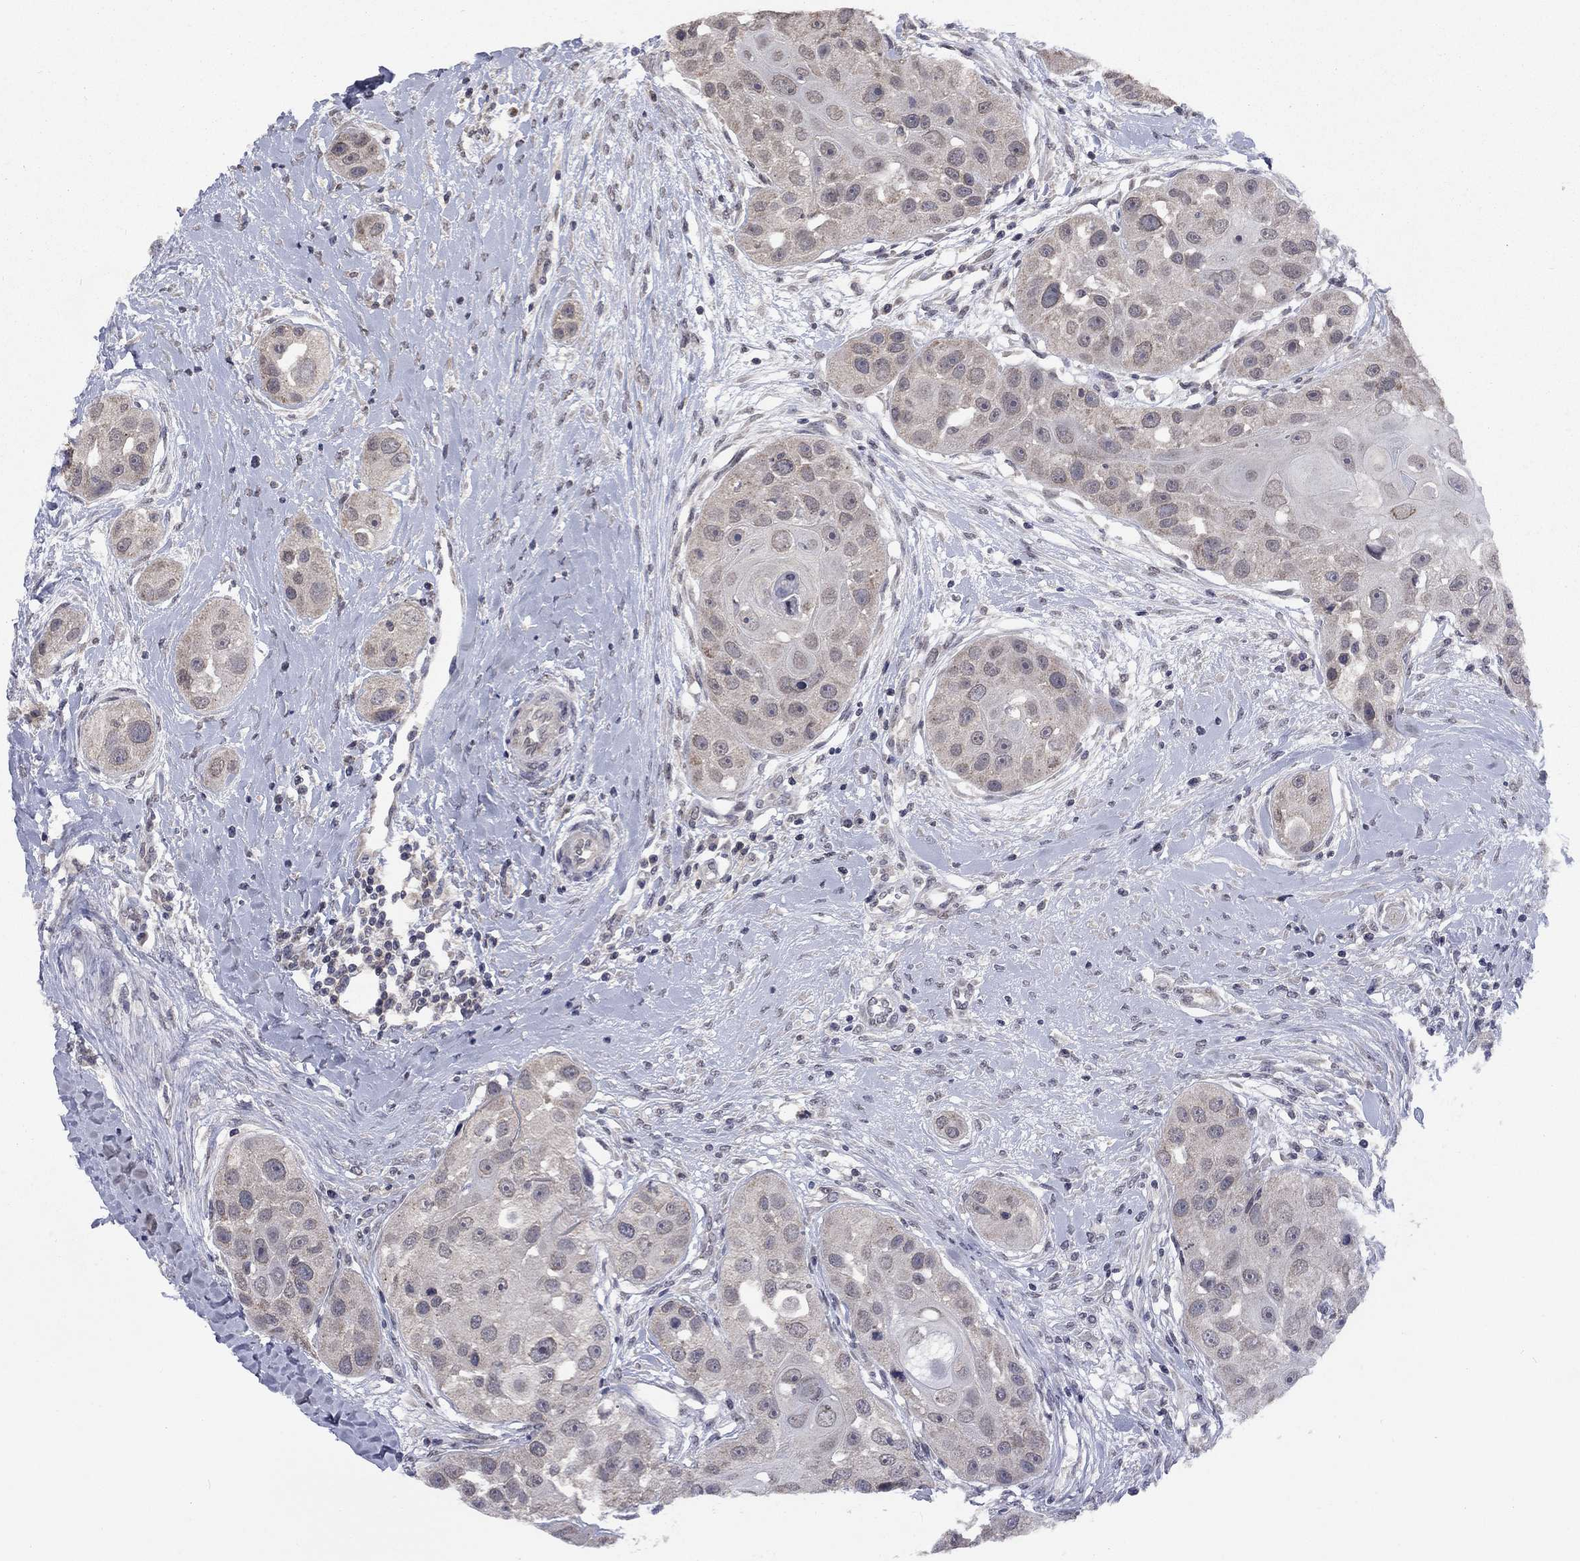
{"staining": {"intensity": "weak", "quantity": "<25%", "location": "cytoplasmic/membranous"}, "tissue": "head and neck cancer", "cell_type": "Tumor cells", "image_type": "cancer", "snomed": [{"axis": "morphology", "description": "Normal tissue, NOS"}, {"axis": "morphology", "description": "Squamous cell carcinoma, NOS"}, {"axis": "topography", "description": "Skeletal muscle"}, {"axis": "topography", "description": "Head-Neck"}], "caption": "Protein analysis of head and neck squamous cell carcinoma shows no significant positivity in tumor cells.", "gene": "SPATA33", "patient": {"sex": "male", "age": 51}}